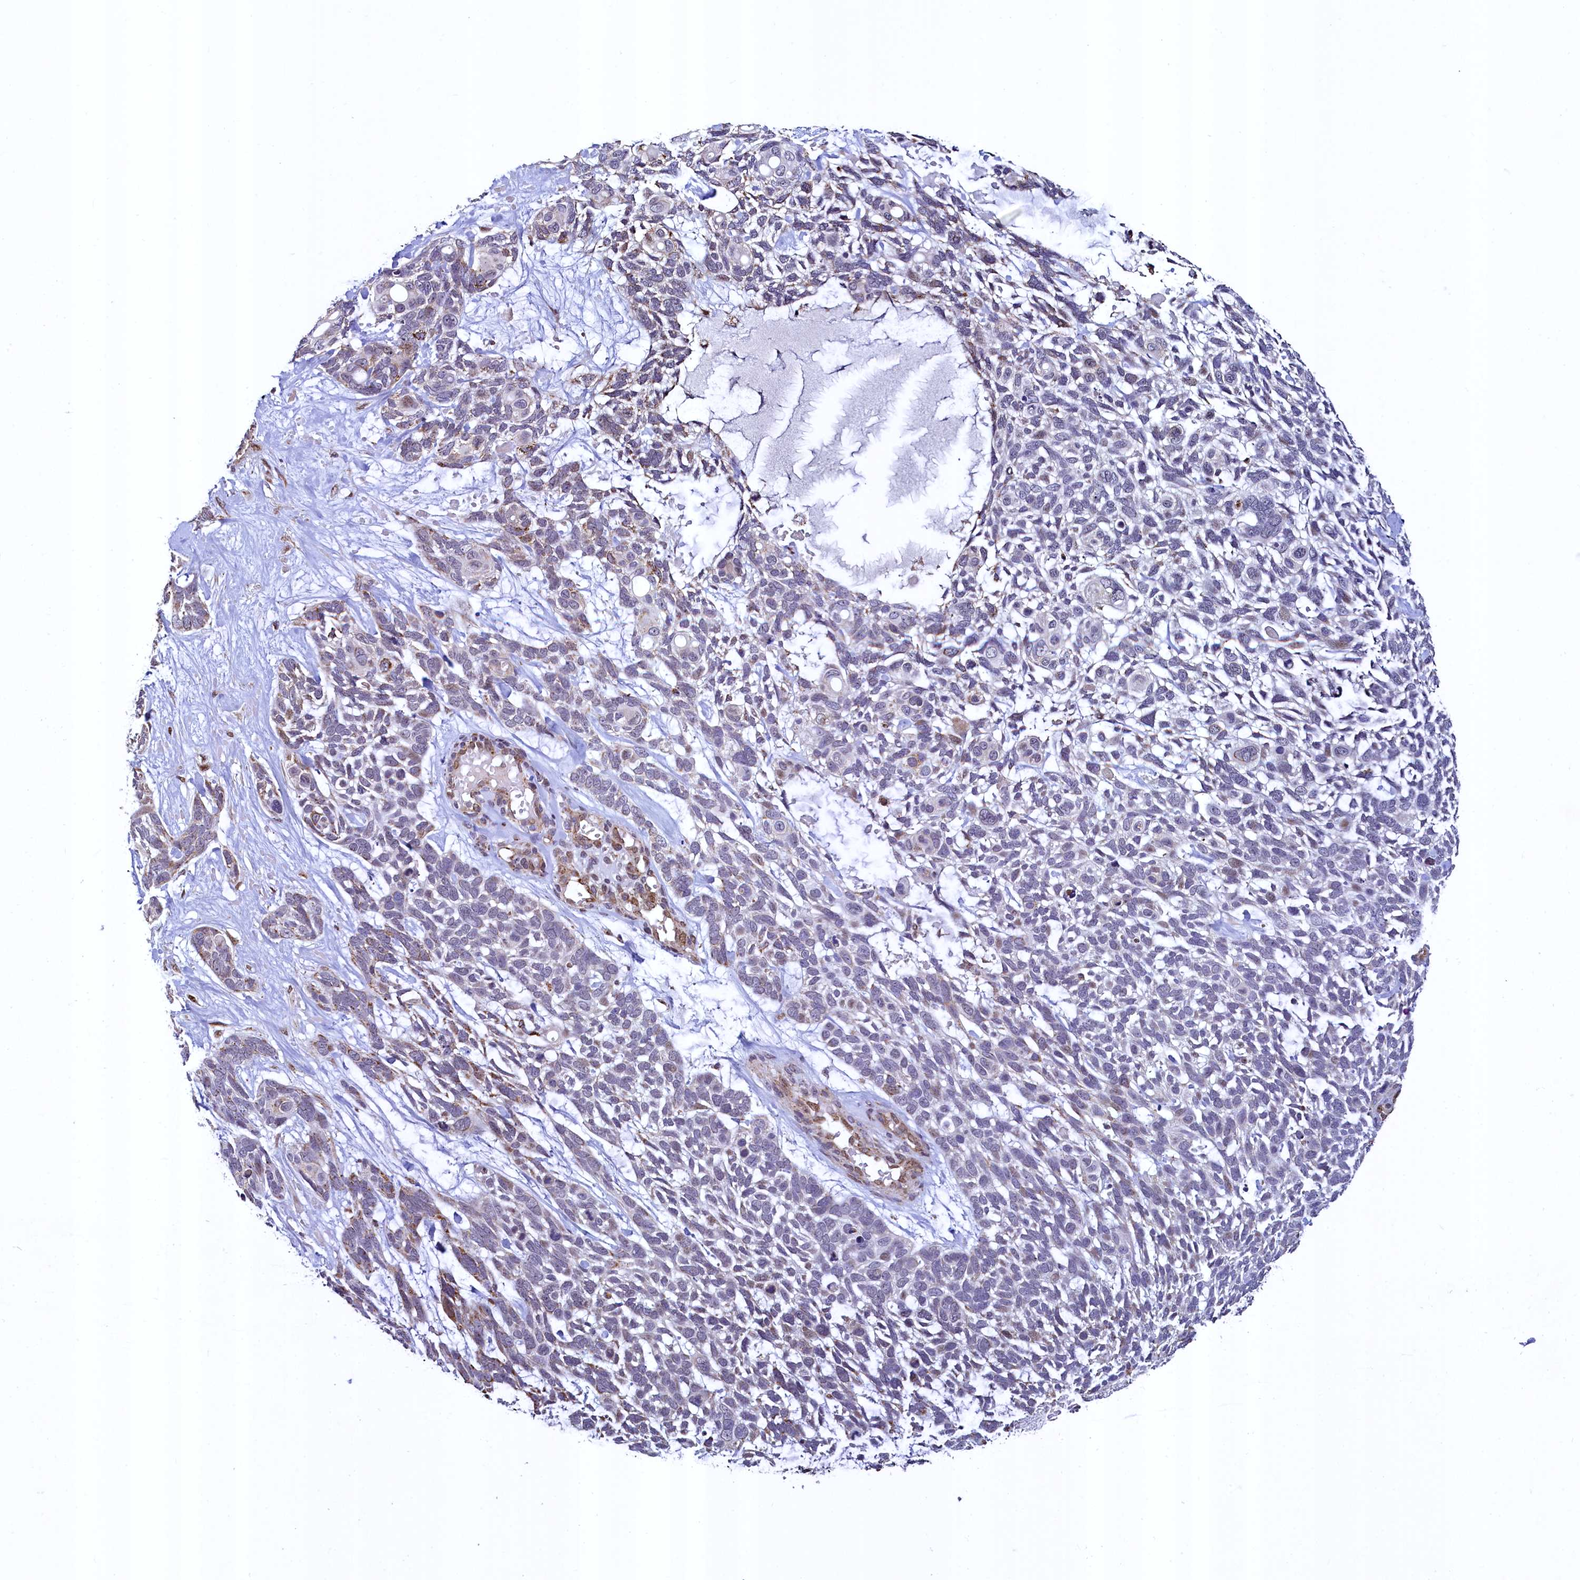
{"staining": {"intensity": "weak", "quantity": "<25%", "location": "cytoplasmic/membranous"}, "tissue": "skin cancer", "cell_type": "Tumor cells", "image_type": "cancer", "snomed": [{"axis": "morphology", "description": "Basal cell carcinoma"}, {"axis": "topography", "description": "Skin"}], "caption": "This is an immunohistochemistry histopathology image of human skin cancer (basal cell carcinoma). There is no positivity in tumor cells.", "gene": "ZNF577", "patient": {"sex": "male", "age": 88}}